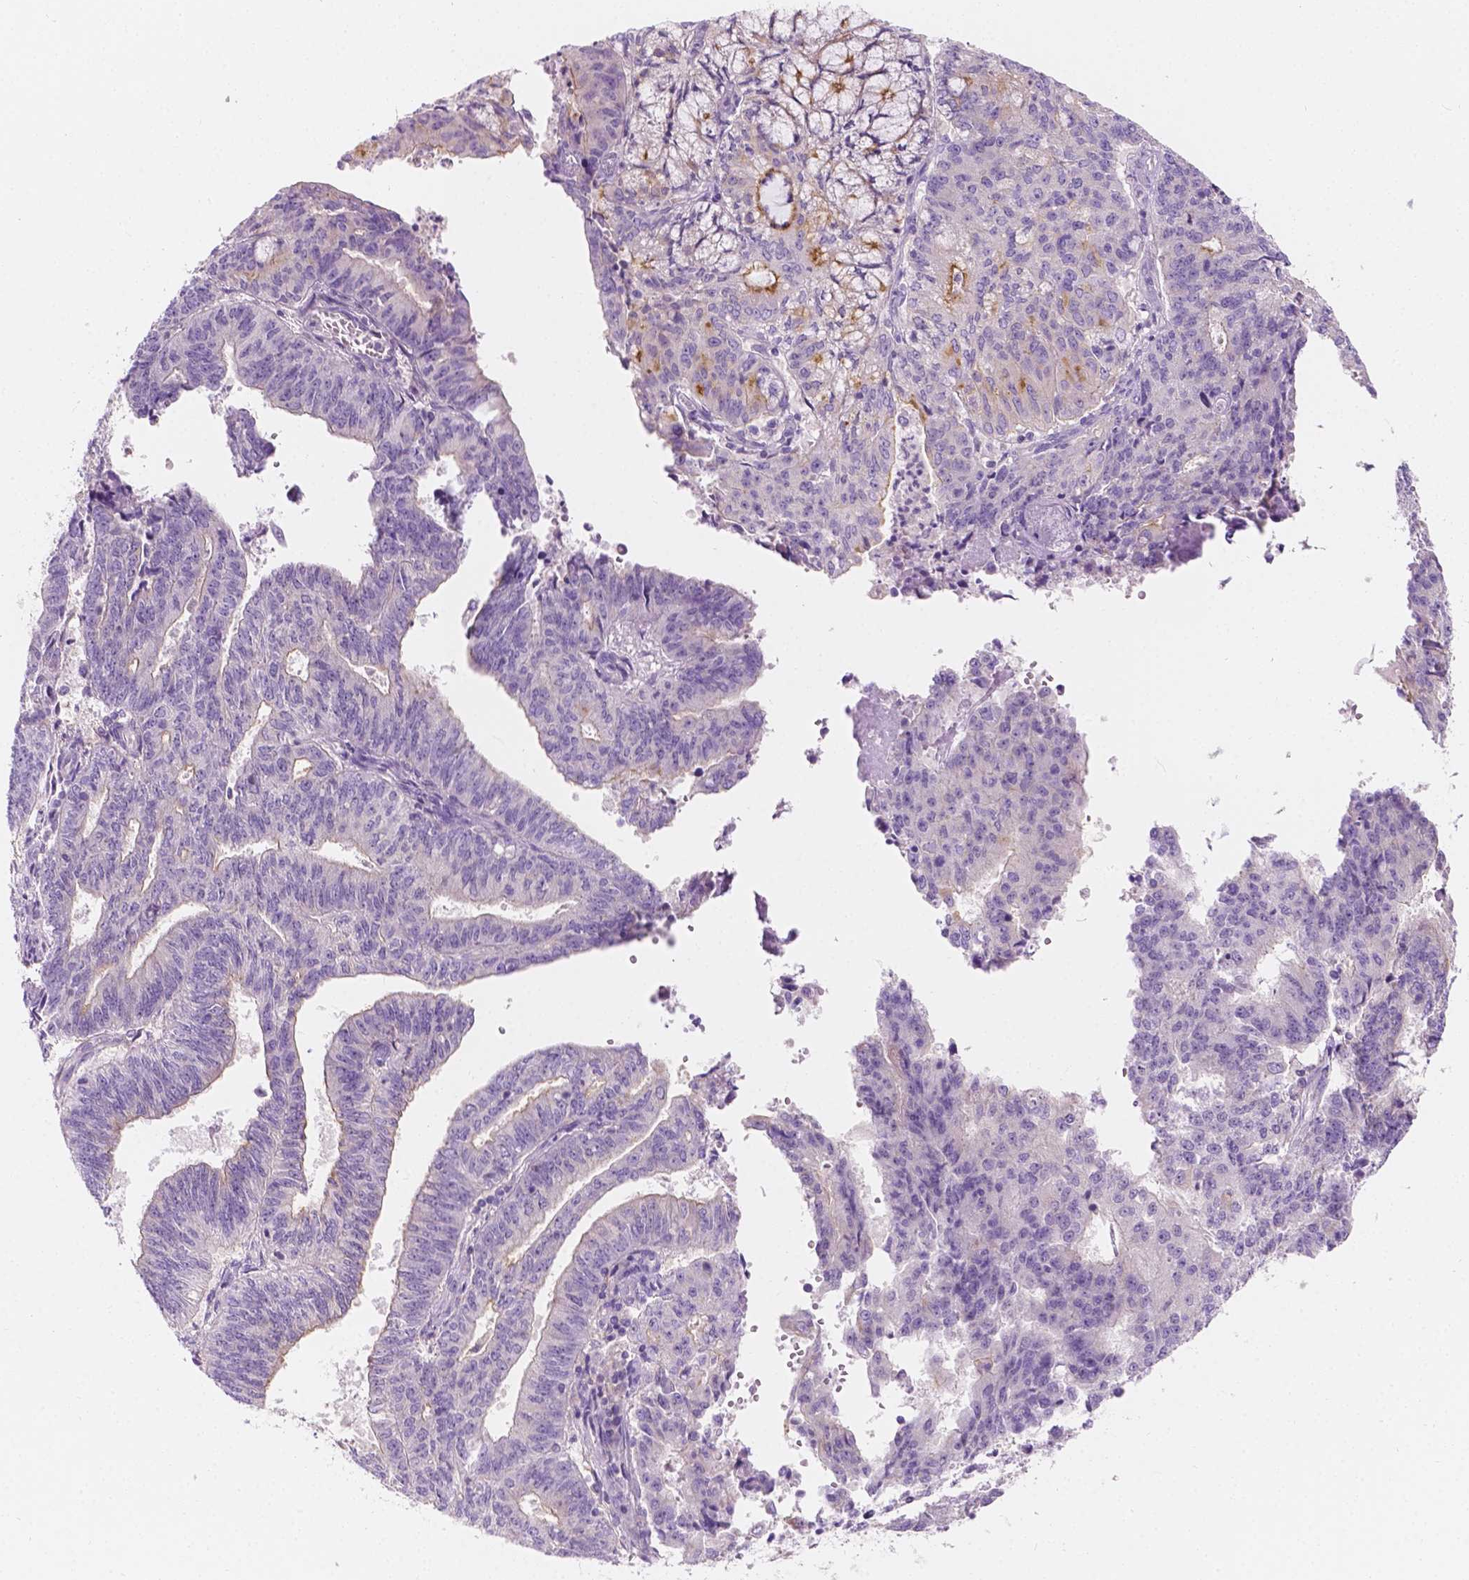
{"staining": {"intensity": "negative", "quantity": "none", "location": "none"}, "tissue": "endometrial cancer", "cell_type": "Tumor cells", "image_type": "cancer", "snomed": [{"axis": "morphology", "description": "Adenocarcinoma, NOS"}, {"axis": "topography", "description": "Endometrium"}], "caption": "IHC histopathology image of neoplastic tissue: human endometrial cancer stained with DAB (3,3'-diaminobenzidine) exhibits no significant protein positivity in tumor cells. (DAB (3,3'-diaminobenzidine) immunohistochemistry (IHC), high magnification).", "gene": "SIRT2", "patient": {"sex": "female", "age": 82}}